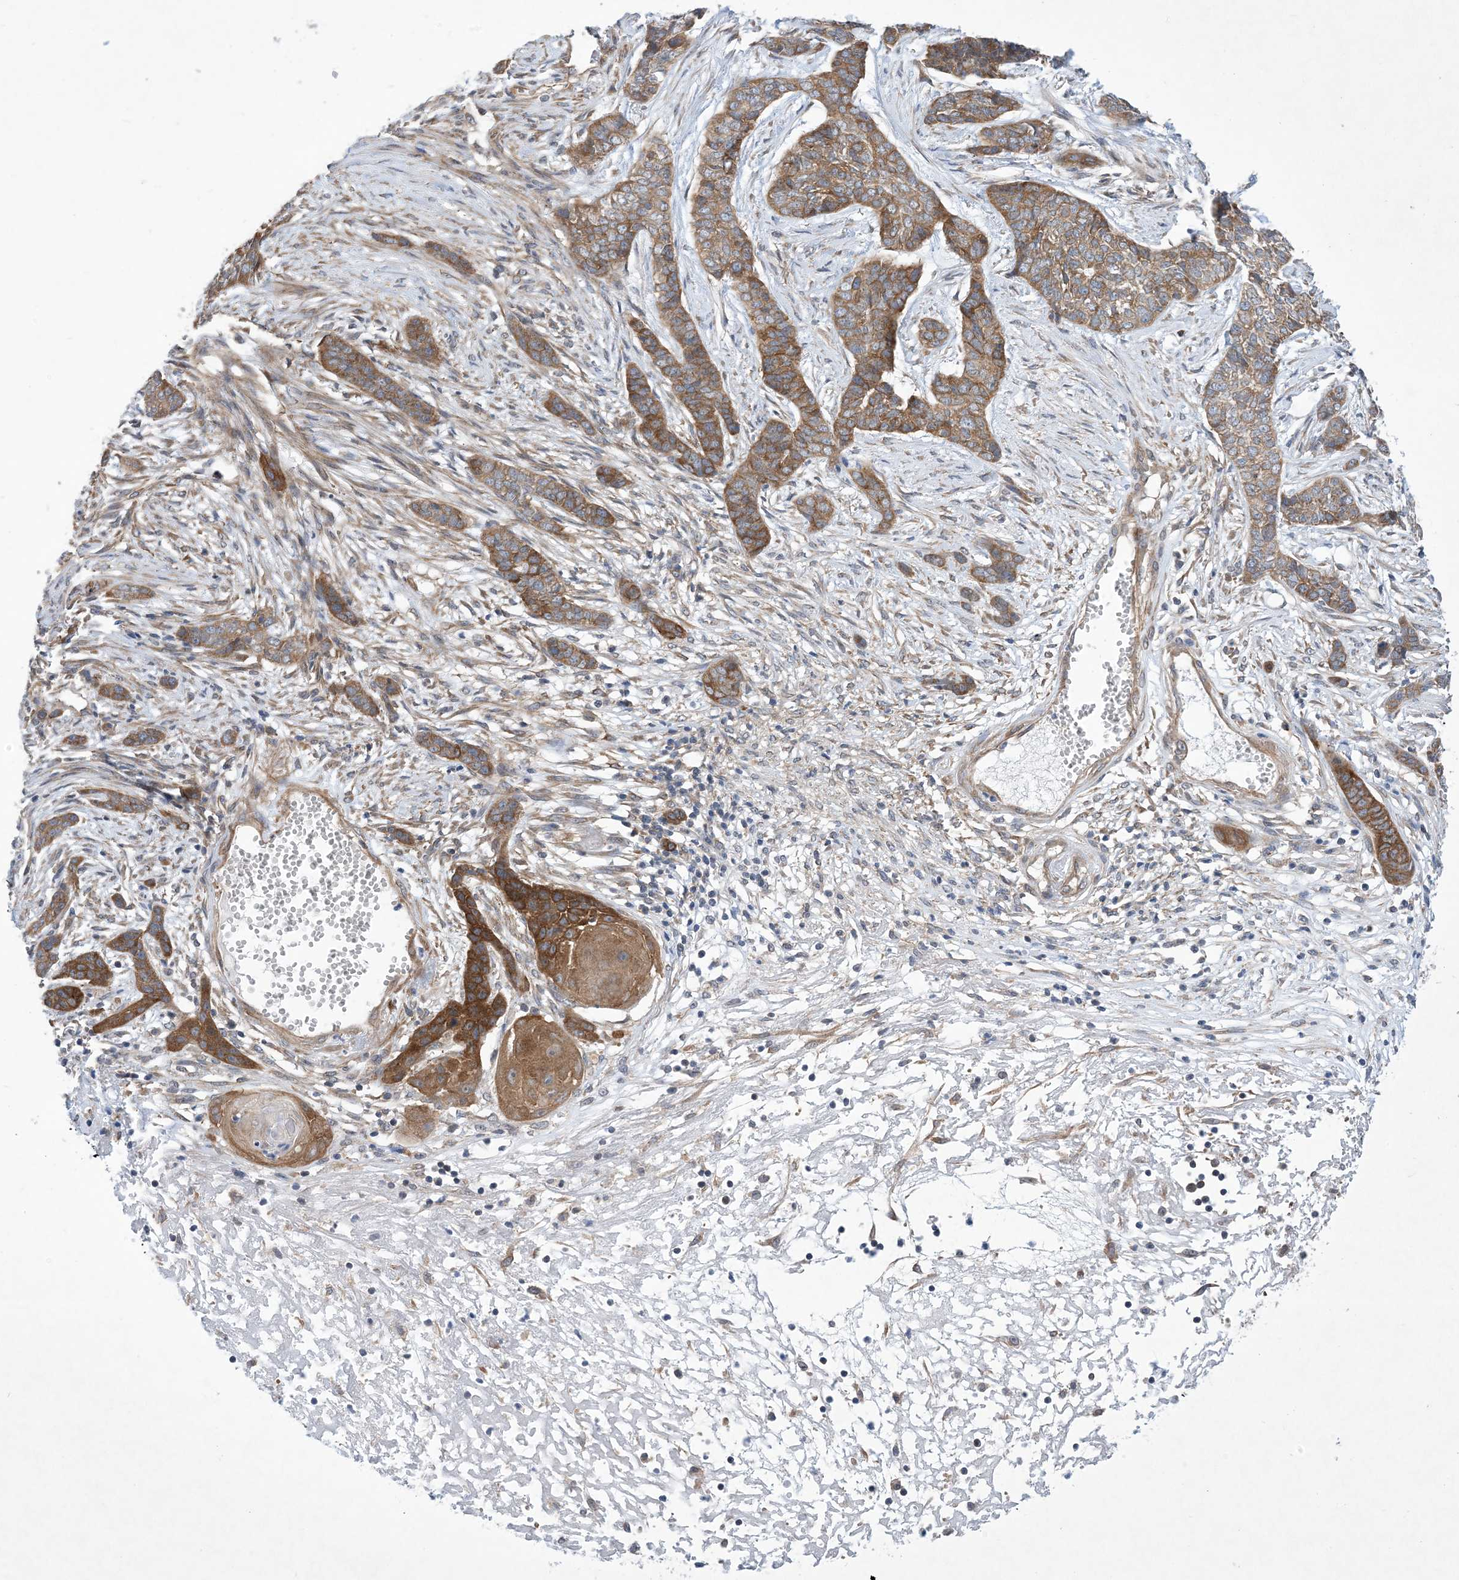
{"staining": {"intensity": "moderate", "quantity": ">75%", "location": "cytoplasmic/membranous"}, "tissue": "skin cancer", "cell_type": "Tumor cells", "image_type": "cancer", "snomed": [{"axis": "morphology", "description": "Basal cell carcinoma"}, {"axis": "topography", "description": "Skin"}], "caption": "Protein expression analysis of human basal cell carcinoma (skin) reveals moderate cytoplasmic/membranous staining in approximately >75% of tumor cells.", "gene": "EHBP1", "patient": {"sex": "female", "age": 64}}